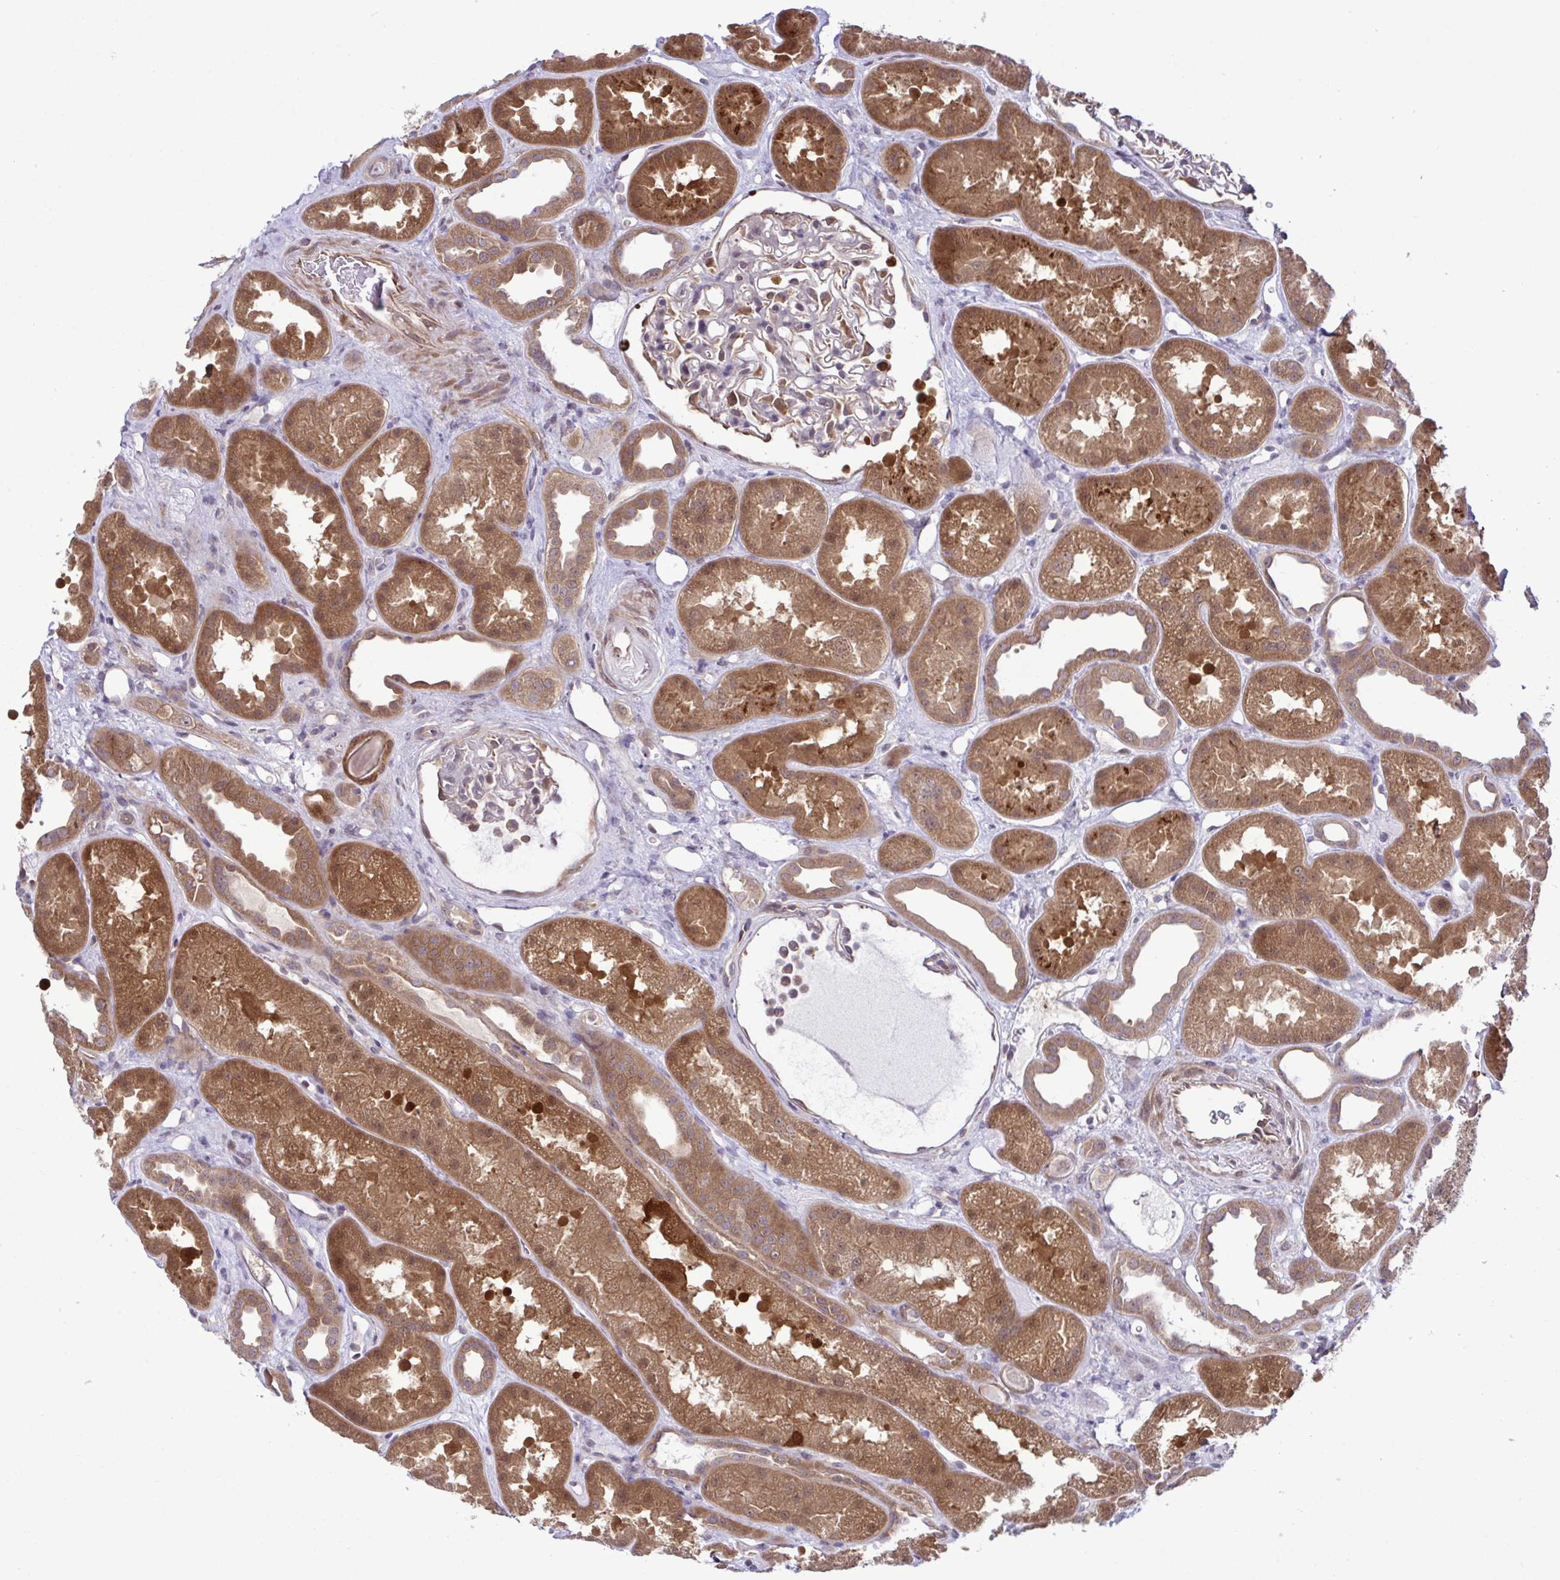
{"staining": {"intensity": "moderate", "quantity": "<25%", "location": "cytoplasmic/membranous"}, "tissue": "kidney", "cell_type": "Cells in glomeruli", "image_type": "normal", "snomed": [{"axis": "morphology", "description": "Normal tissue, NOS"}, {"axis": "topography", "description": "Kidney"}], "caption": "Approximately <25% of cells in glomeruli in unremarkable kidney exhibit moderate cytoplasmic/membranous protein expression as visualized by brown immunohistochemical staining.", "gene": "CMPK1", "patient": {"sex": "male", "age": 61}}